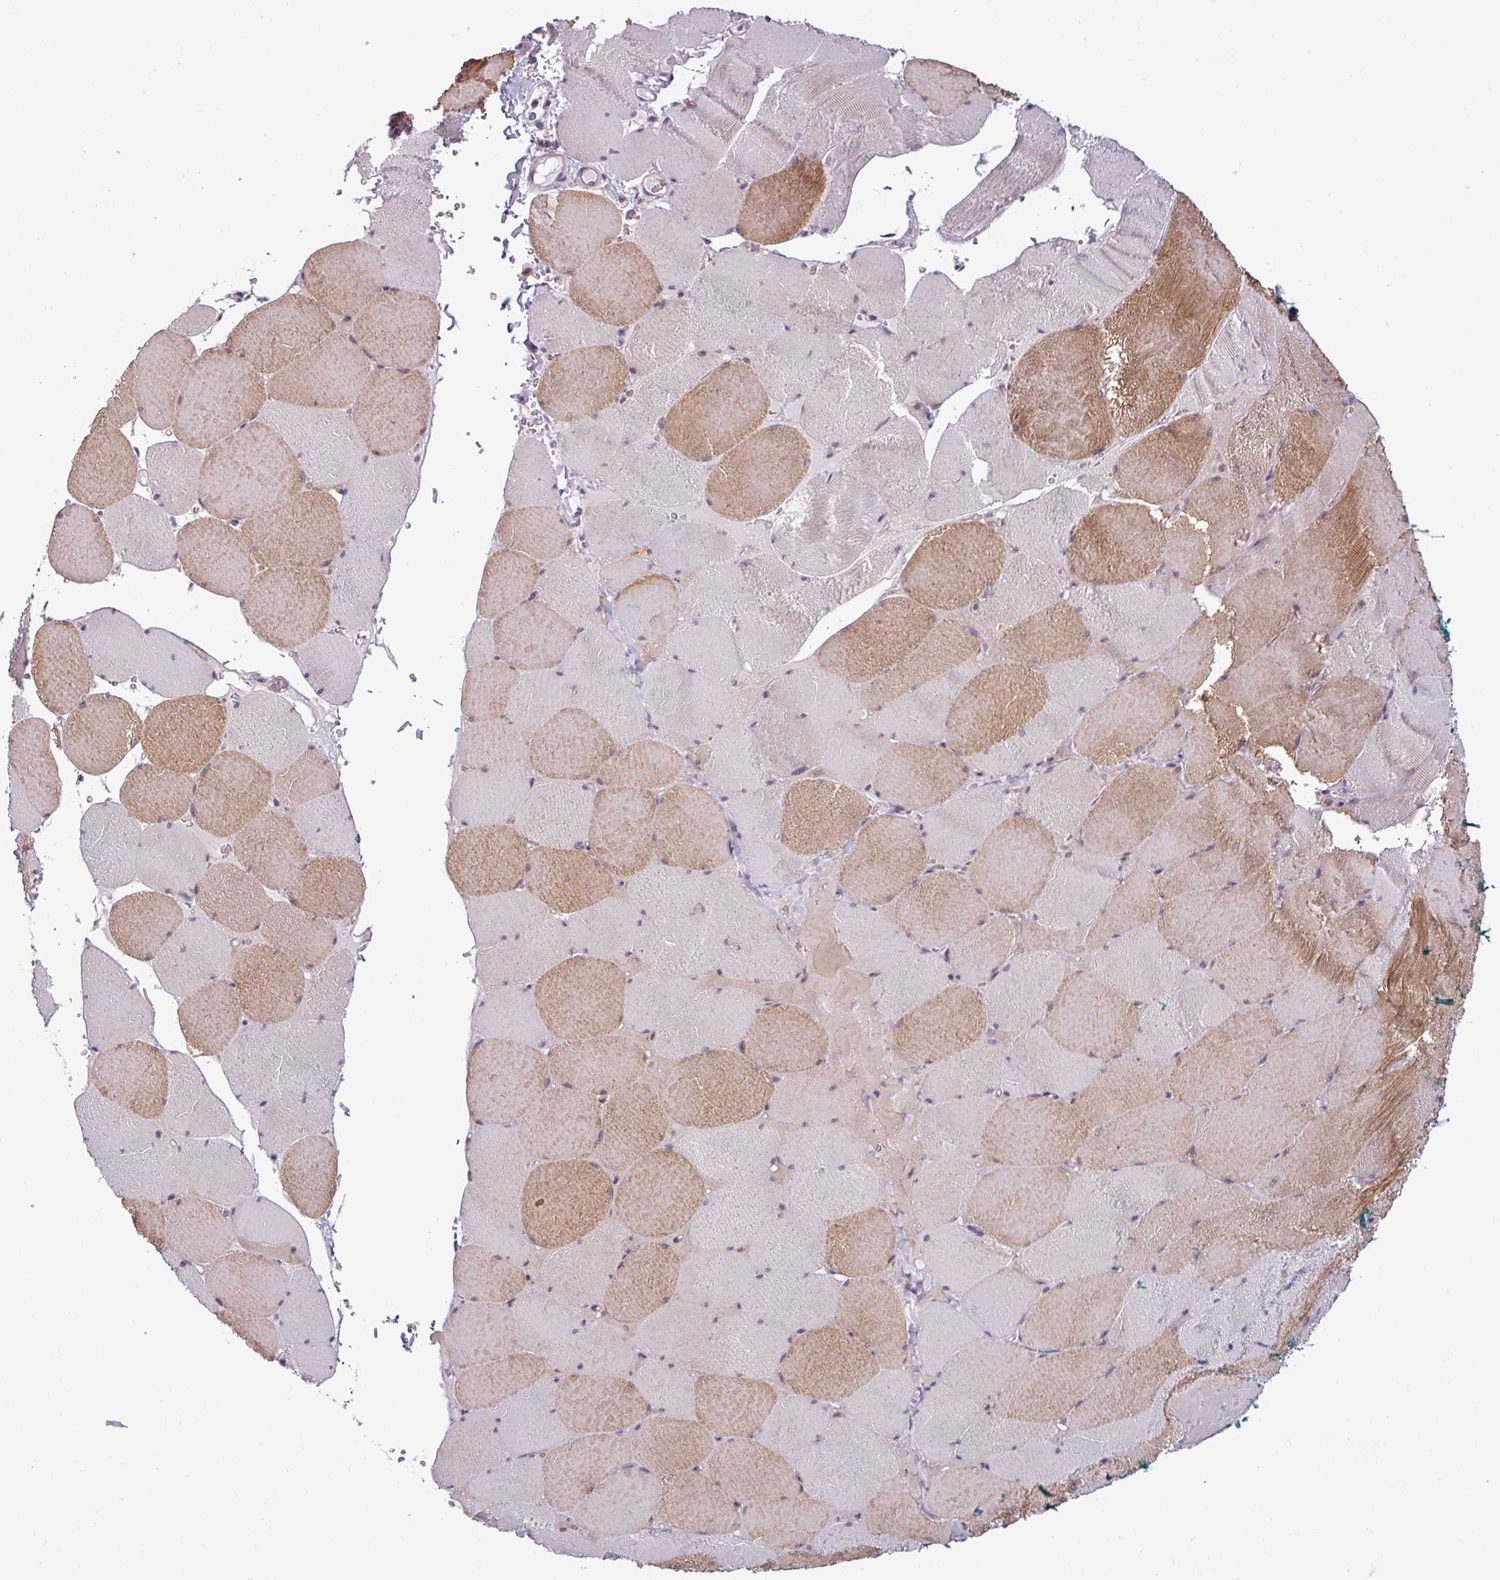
{"staining": {"intensity": "moderate", "quantity": "25%-75%", "location": "cytoplasmic/membranous"}, "tissue": "skeletal muscle", "cell_type": "Myocytes", "image_type": "normal", "snomed": [{"axis": "morphology", "description": "Normal tissue, NOS"}, {"axis": "topography", "description": "Skeletal muscle"}, {"axis": "topography", "description": "Head-Neck"}], "caption": "Protein staining exhibits moderate cytoplasmic/membranous staining in about 25%-75% of myocytes in unremarkable skeletal muscle. The protein of interest is shown in brown color, while the nuclei are stained blue.", "gene": "GPT2", "patient": {"sex": "male", "age": 66}}